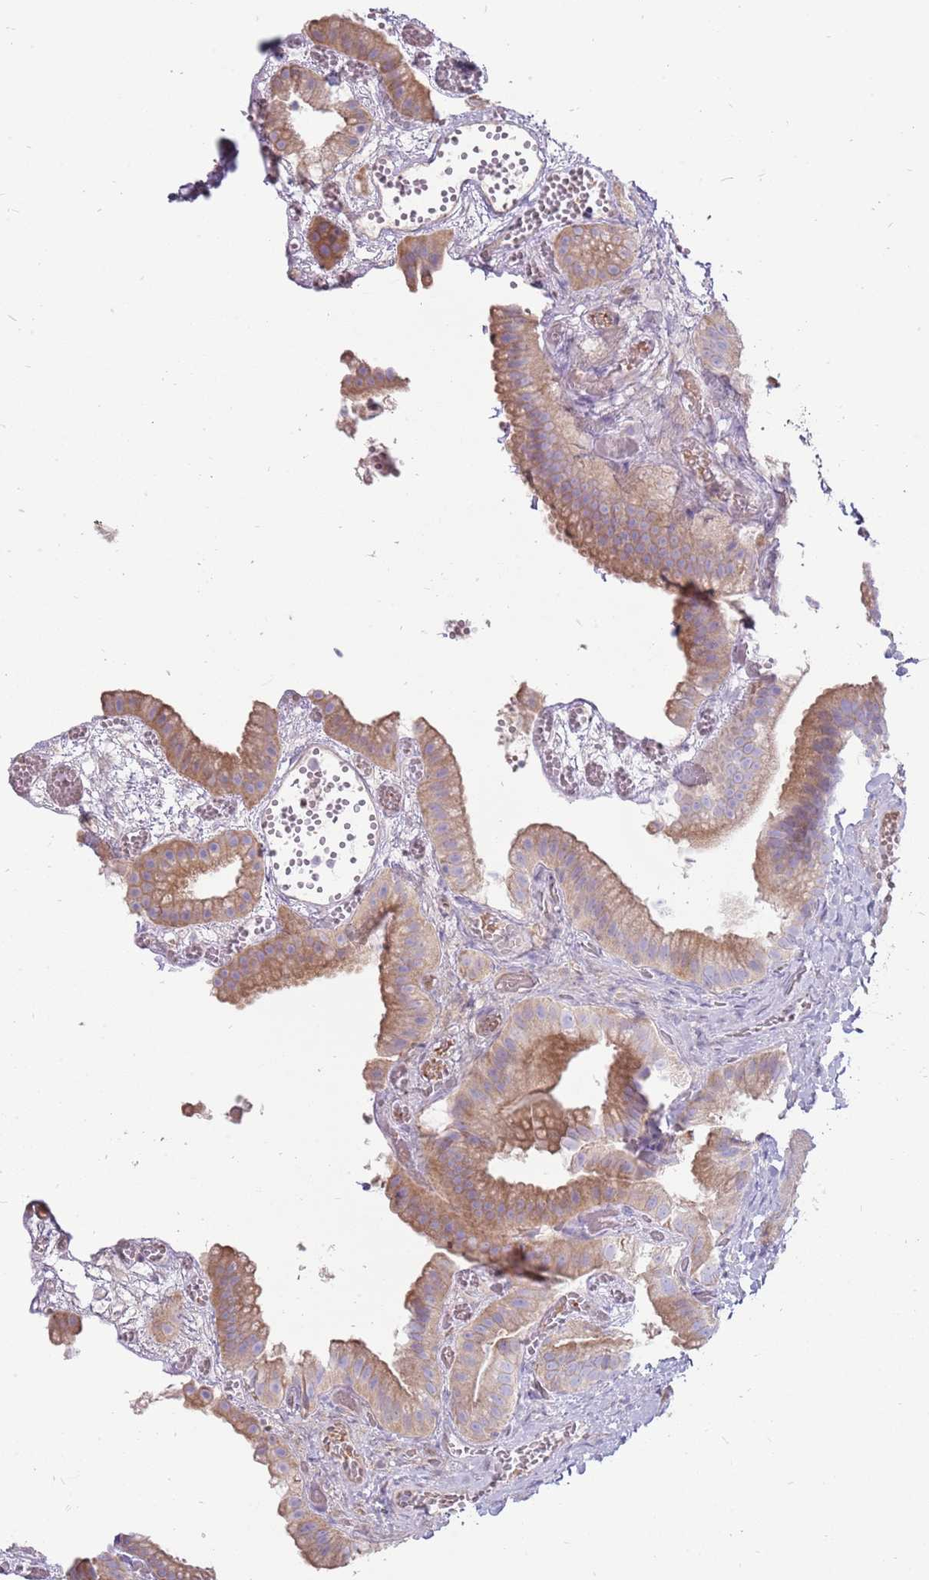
{"staining": {"intensity": "moderate", "quantity": ">75%", "location": "cytoplasmic/membranous"}, "tissue": "gallbladder", "cell_type": "Glandular cells", "image_type": "normal", "snomed": [{"axis": "morphology", "description": "Normal tissue, NOS"}, {"axis": "topography", "description": "Gallbladder"}], "caption": "Gallbladder stained with DAB immunohistochemistry shows medium levels of moderate cytoplasmic/membranous staining in approximately >75% of glandular cells. (brown staining indicates protein expression, while blue staining denotes nuclei).", "gene": "MCUB", "patient": {"sex": "female", "age": 64}}